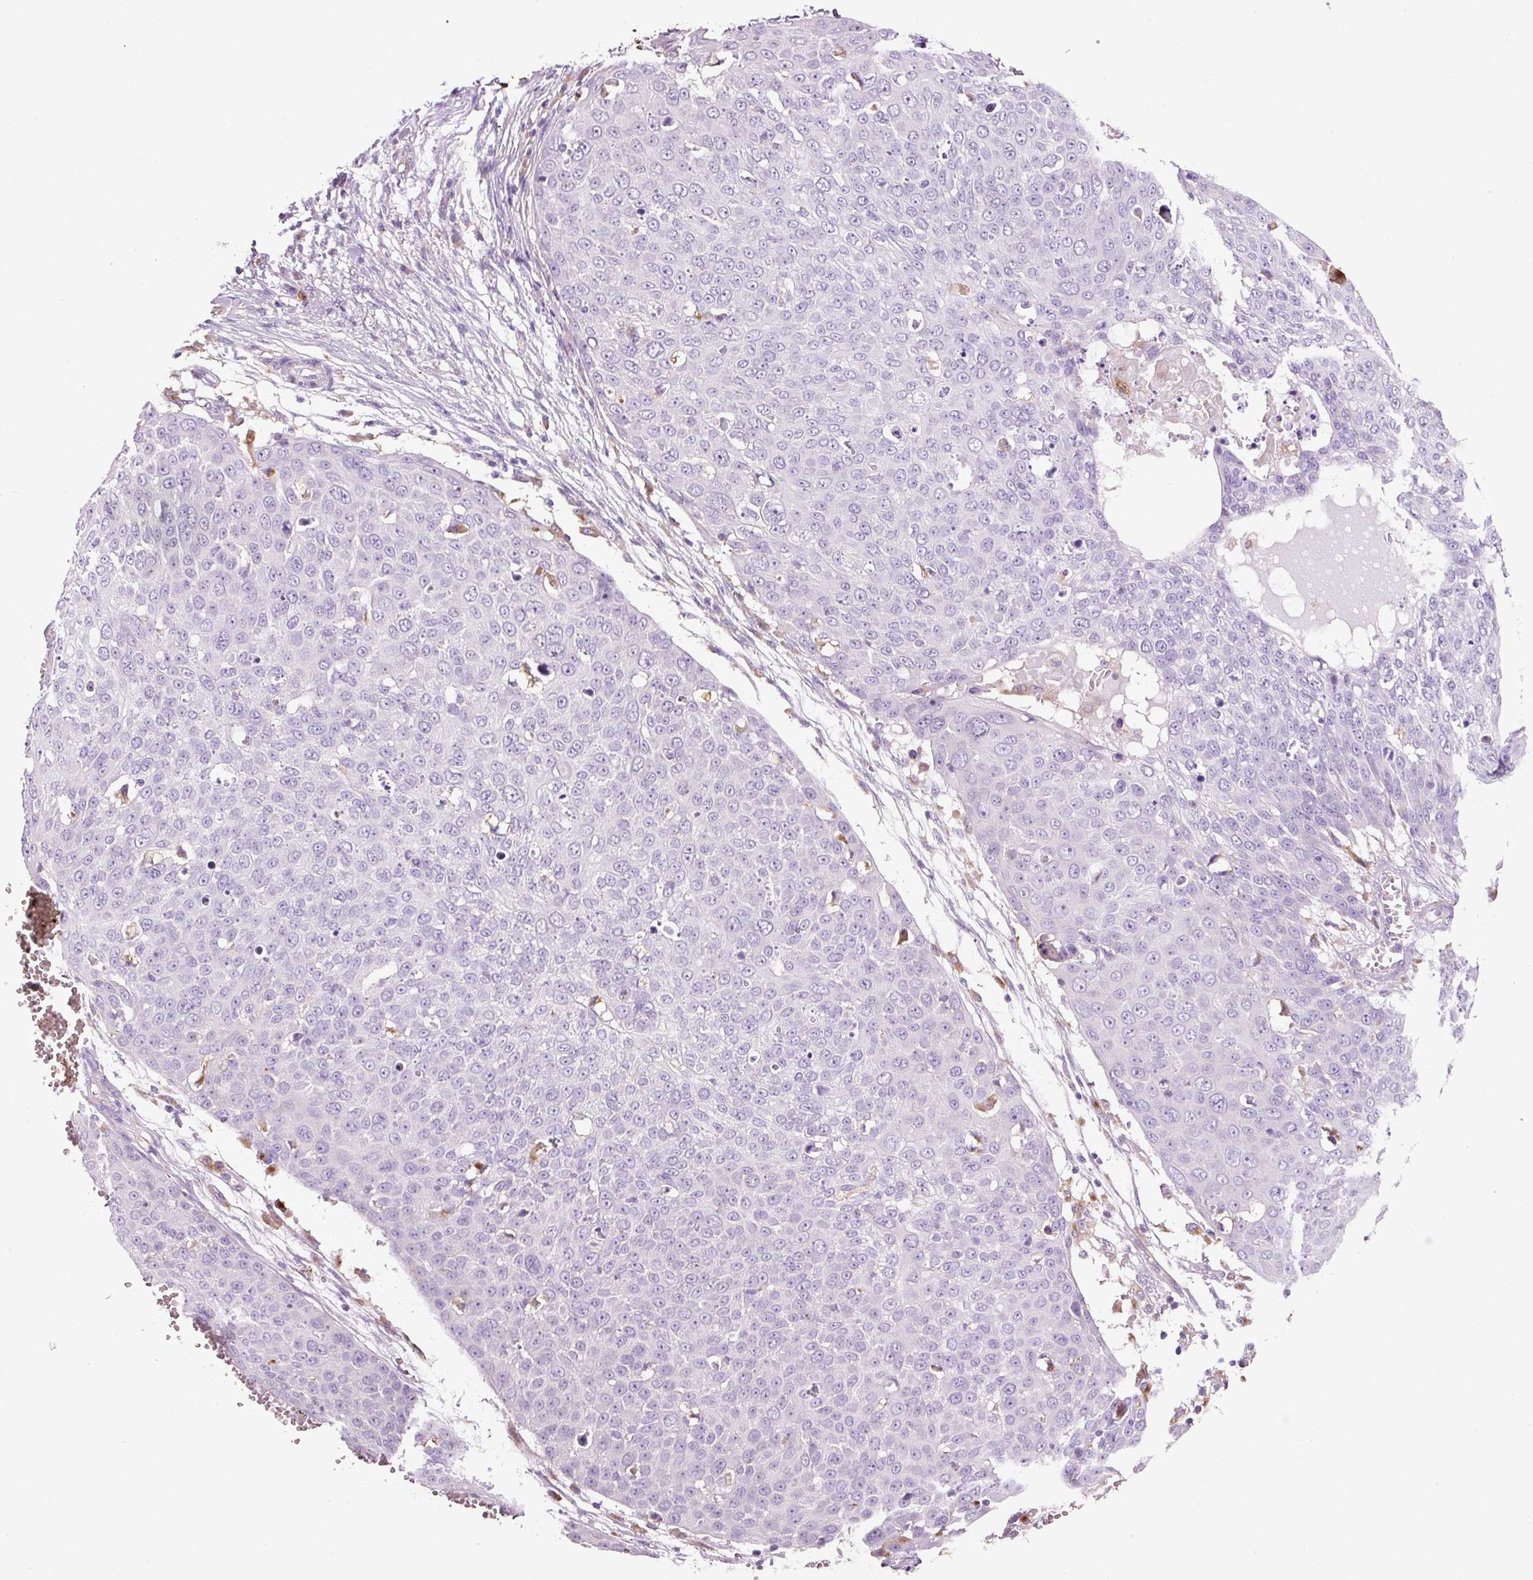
{"staining": {"intensity": "negative", "quantity": "none", "location": "none"}, "tissue": "skin cancer", "cell_type": "Tumor cells", "image_type": "cancer", "snomed": [{"axis": "morphology", "description": "Squamous cell carcinoma, NOS"}, {"axis": "topography", "description": "Skin"}], "caption": "The immunohistochemistry image has no significant positivity in tumor cells of skin cancer (squamous cell carcinoma) tissue.", "gene": "TMC8", "patient": {"sex": "male", "age": 71}}